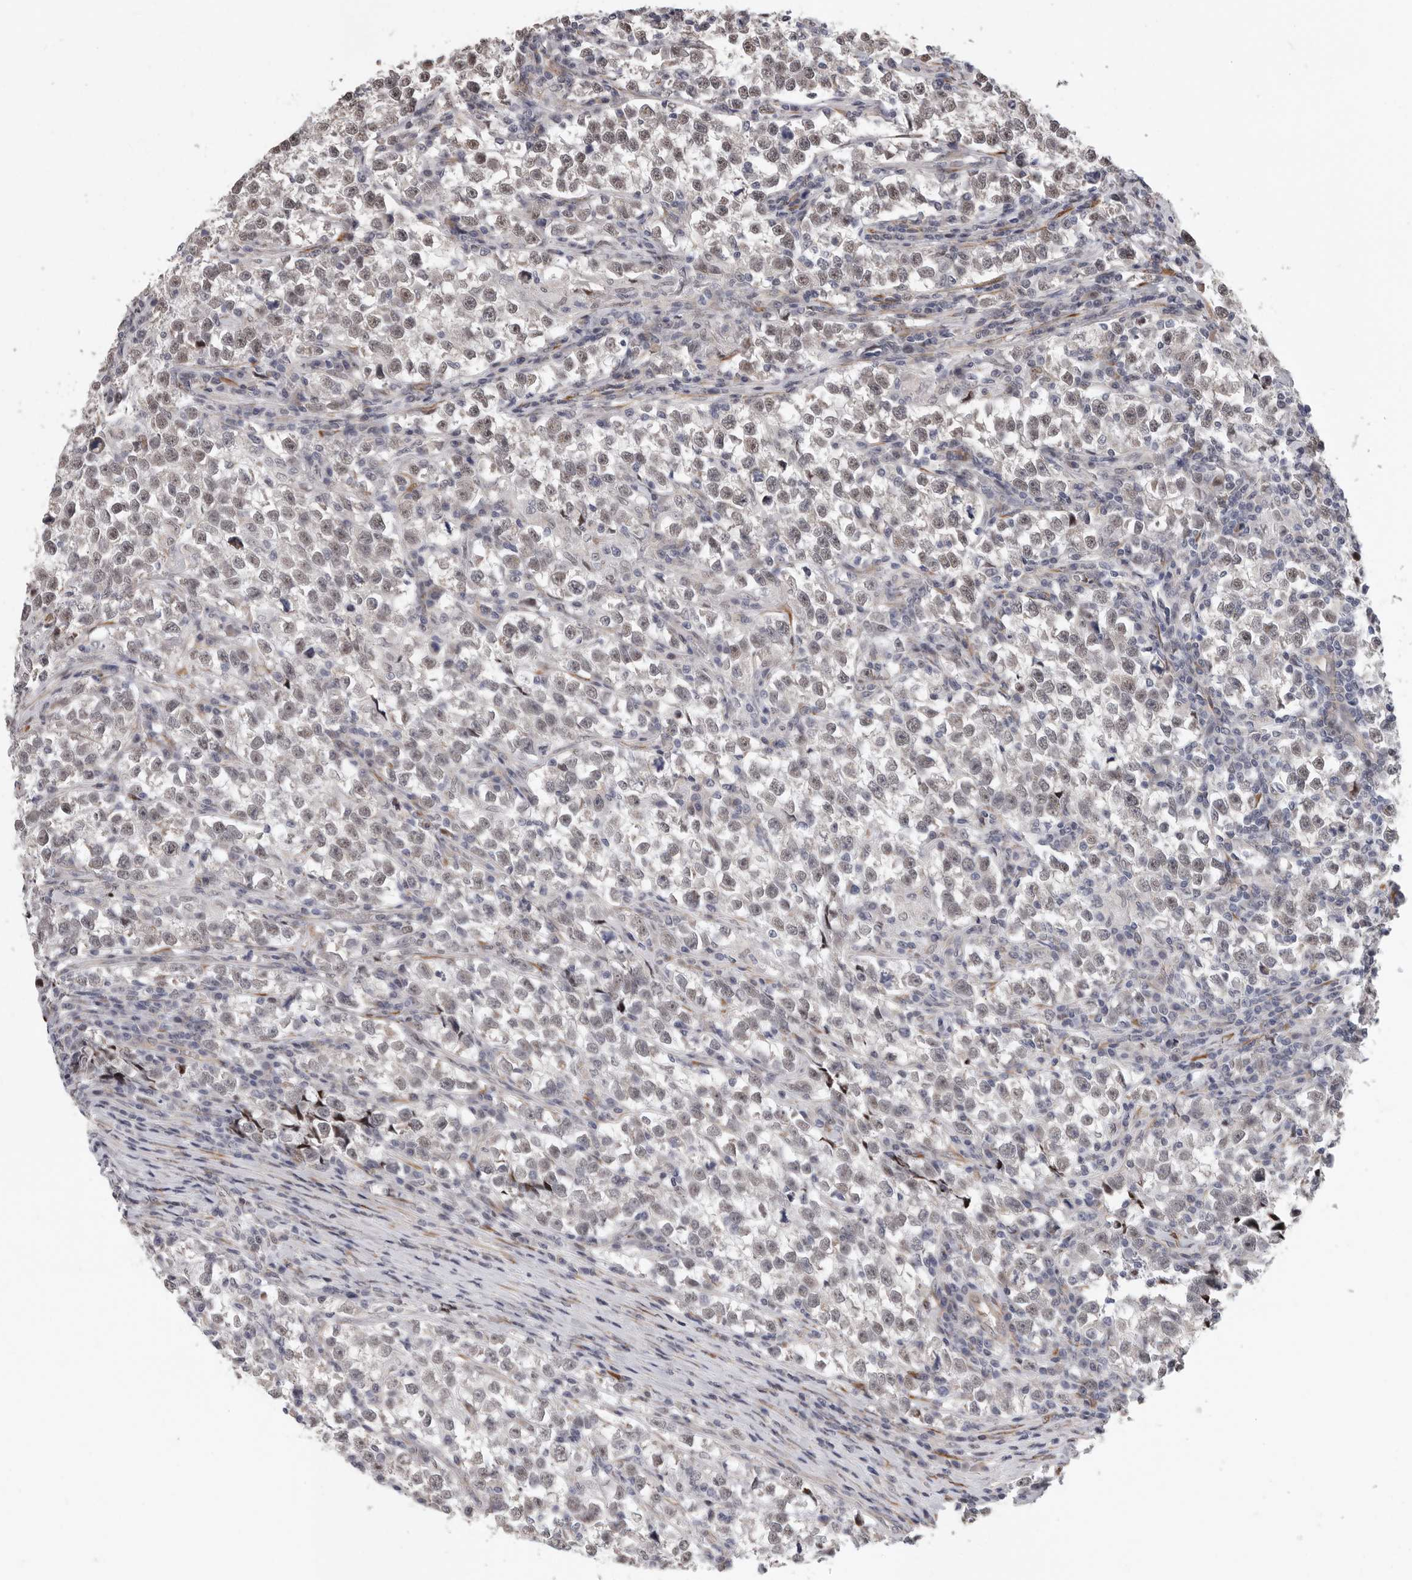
{"staining": {"intensity": "negative", "quantity": "none", "location": "none"}, "tissue": "testis cancer", "cell_type": "Tumor cells", "image_type": "cancer", "snomed": [{"axis": "morphology", "description": "Normal tissue, NOS"}, {"axis": "morphology", "description": "Seminoma, NOS"}, {"axis": "topography", "description": "Testis"}], "caption": "High magnification brightfield microscopy of testis cancer (seminoma) stained with DAB (3,3'-diaminobenzidine) (brown) and counterstained with hematoxylin (blue): tumor cells show no significant expression.", "gene": "RALGPS2", "patient": {"sex": "male", "age": 43}}